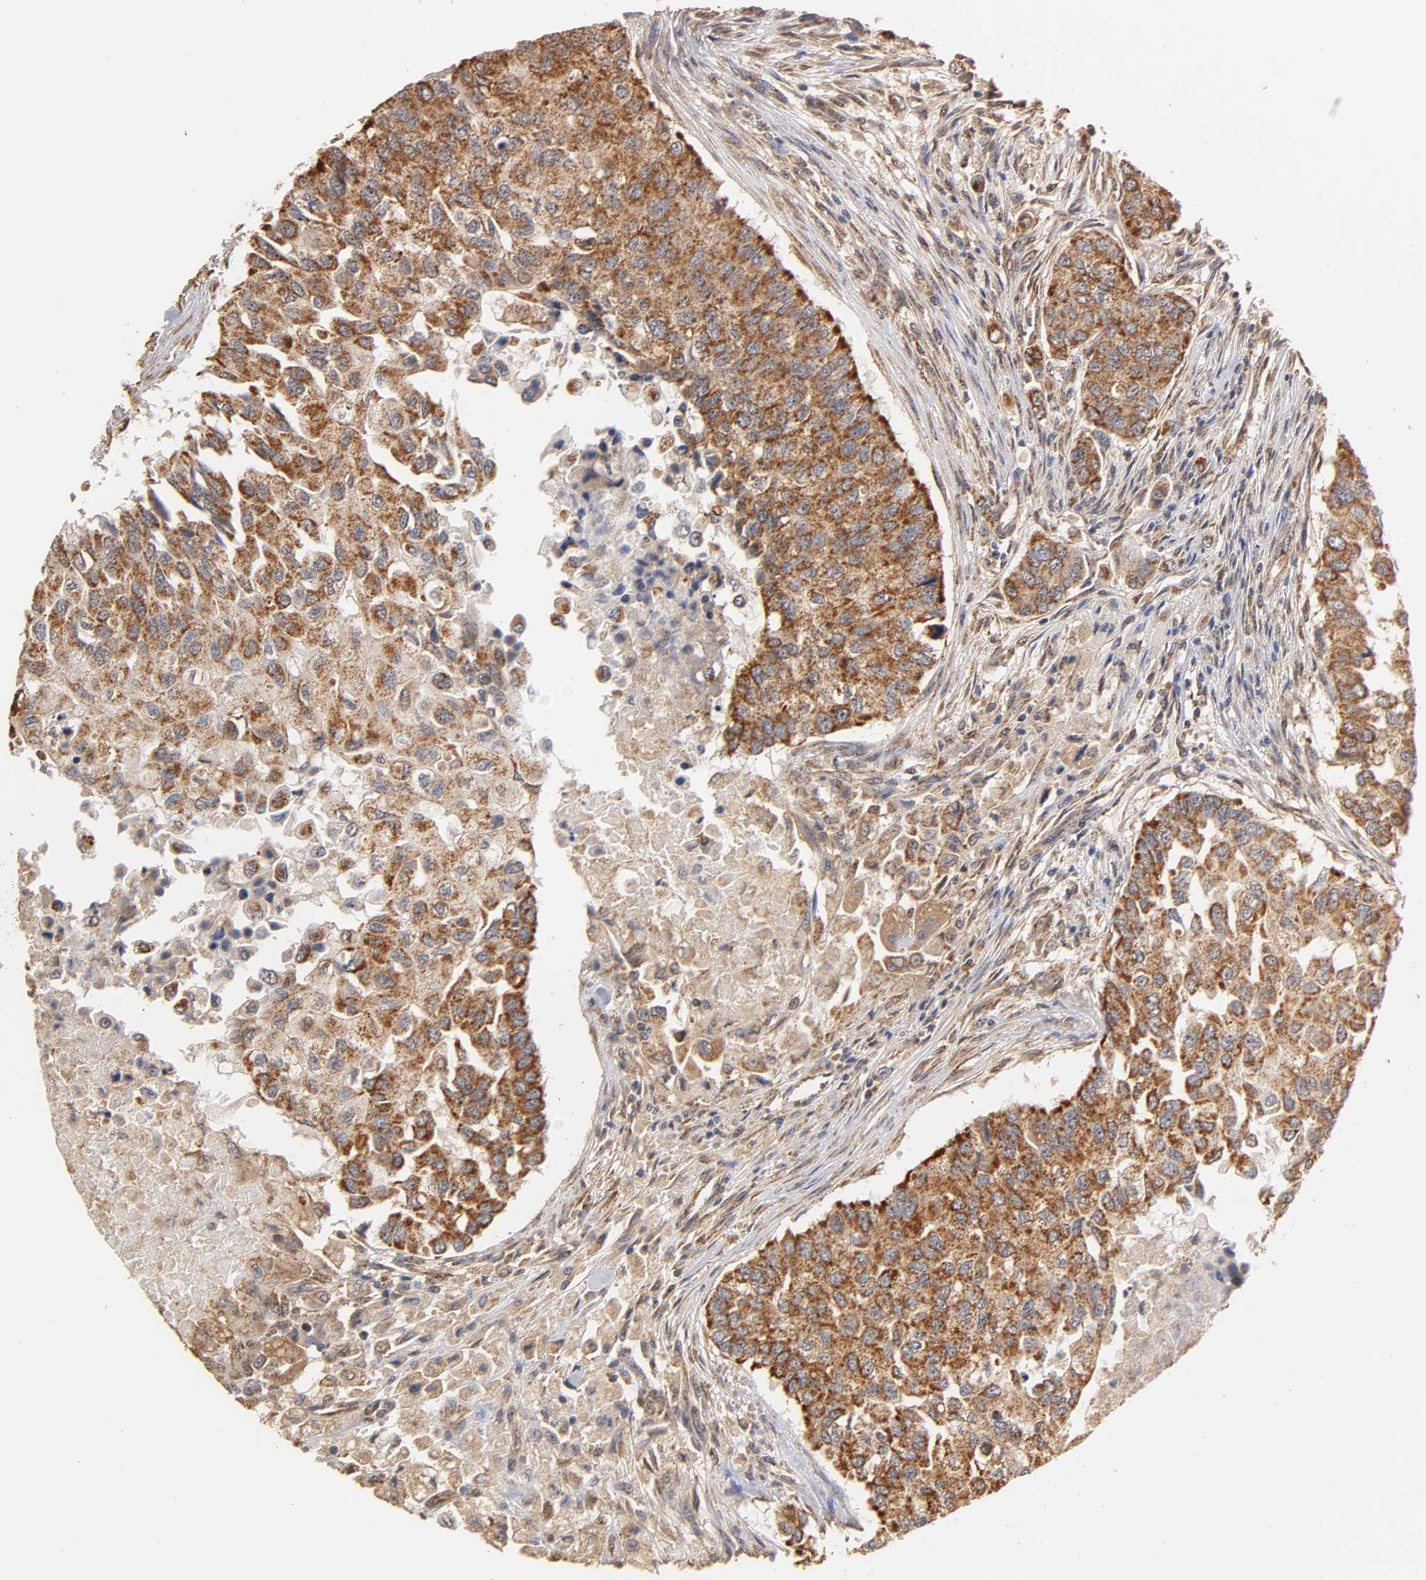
{"staining": {"intensity": "strong", "quantity": ">75%", "location": "cytoplasmic/membranous"}, "tissue": "breast cancer", "cell_type": "Tumor cells", "image_type": "cancer", "snomed": [{"axis": "morphology", "description": "Normal tissue, NOS"}, {"axis": "morphology", "description": "Duct carcinoma"}, {"axis": "topography", "description": "Breast"}], "caption": "Human breast cancer (infiltrating ductal carcinoma) stained with a protein marker displays strong staining in tumor cells.", "gene": "PKN1", "patient": {"sex": "female", "age": 49}}